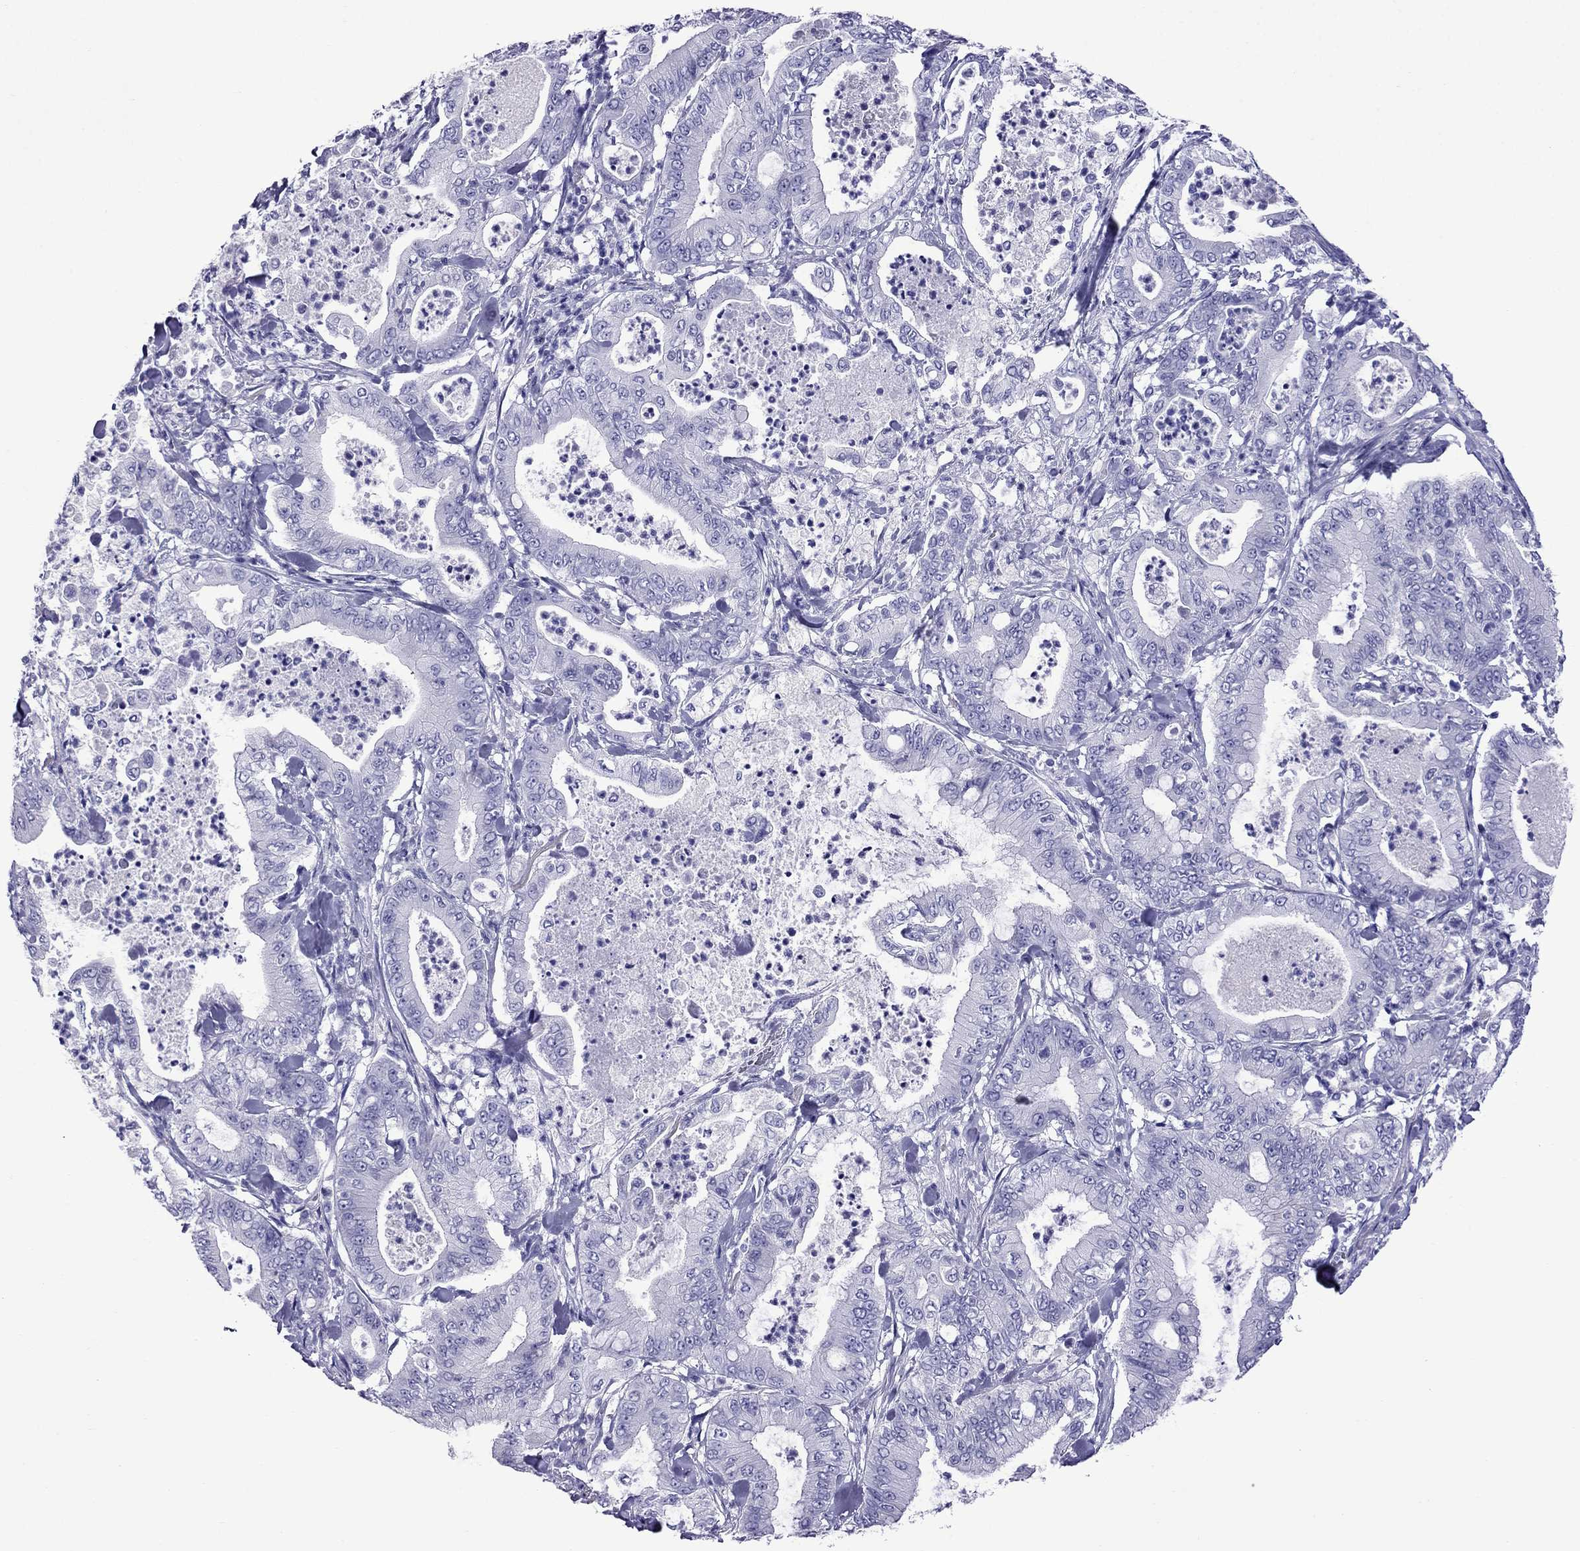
{"staining": {"intensity": "negative", "quantity": "none", "location": "none"}, "tissue": "pancreatic cancer", "cell_type": "Tumor cells", "image_type": "cancer", "snomed": [{"axis": "morphology", "description": "Adenocarcinoma, NOS"}, {"axis": "topography", "description": "Pancreas"}], "caption": "There is no significant positivity in tumor cells of adenocarcinoma (pancreatic).", "gene": "CRYBA1", "patient": {"sex": "male", "age": 71}}